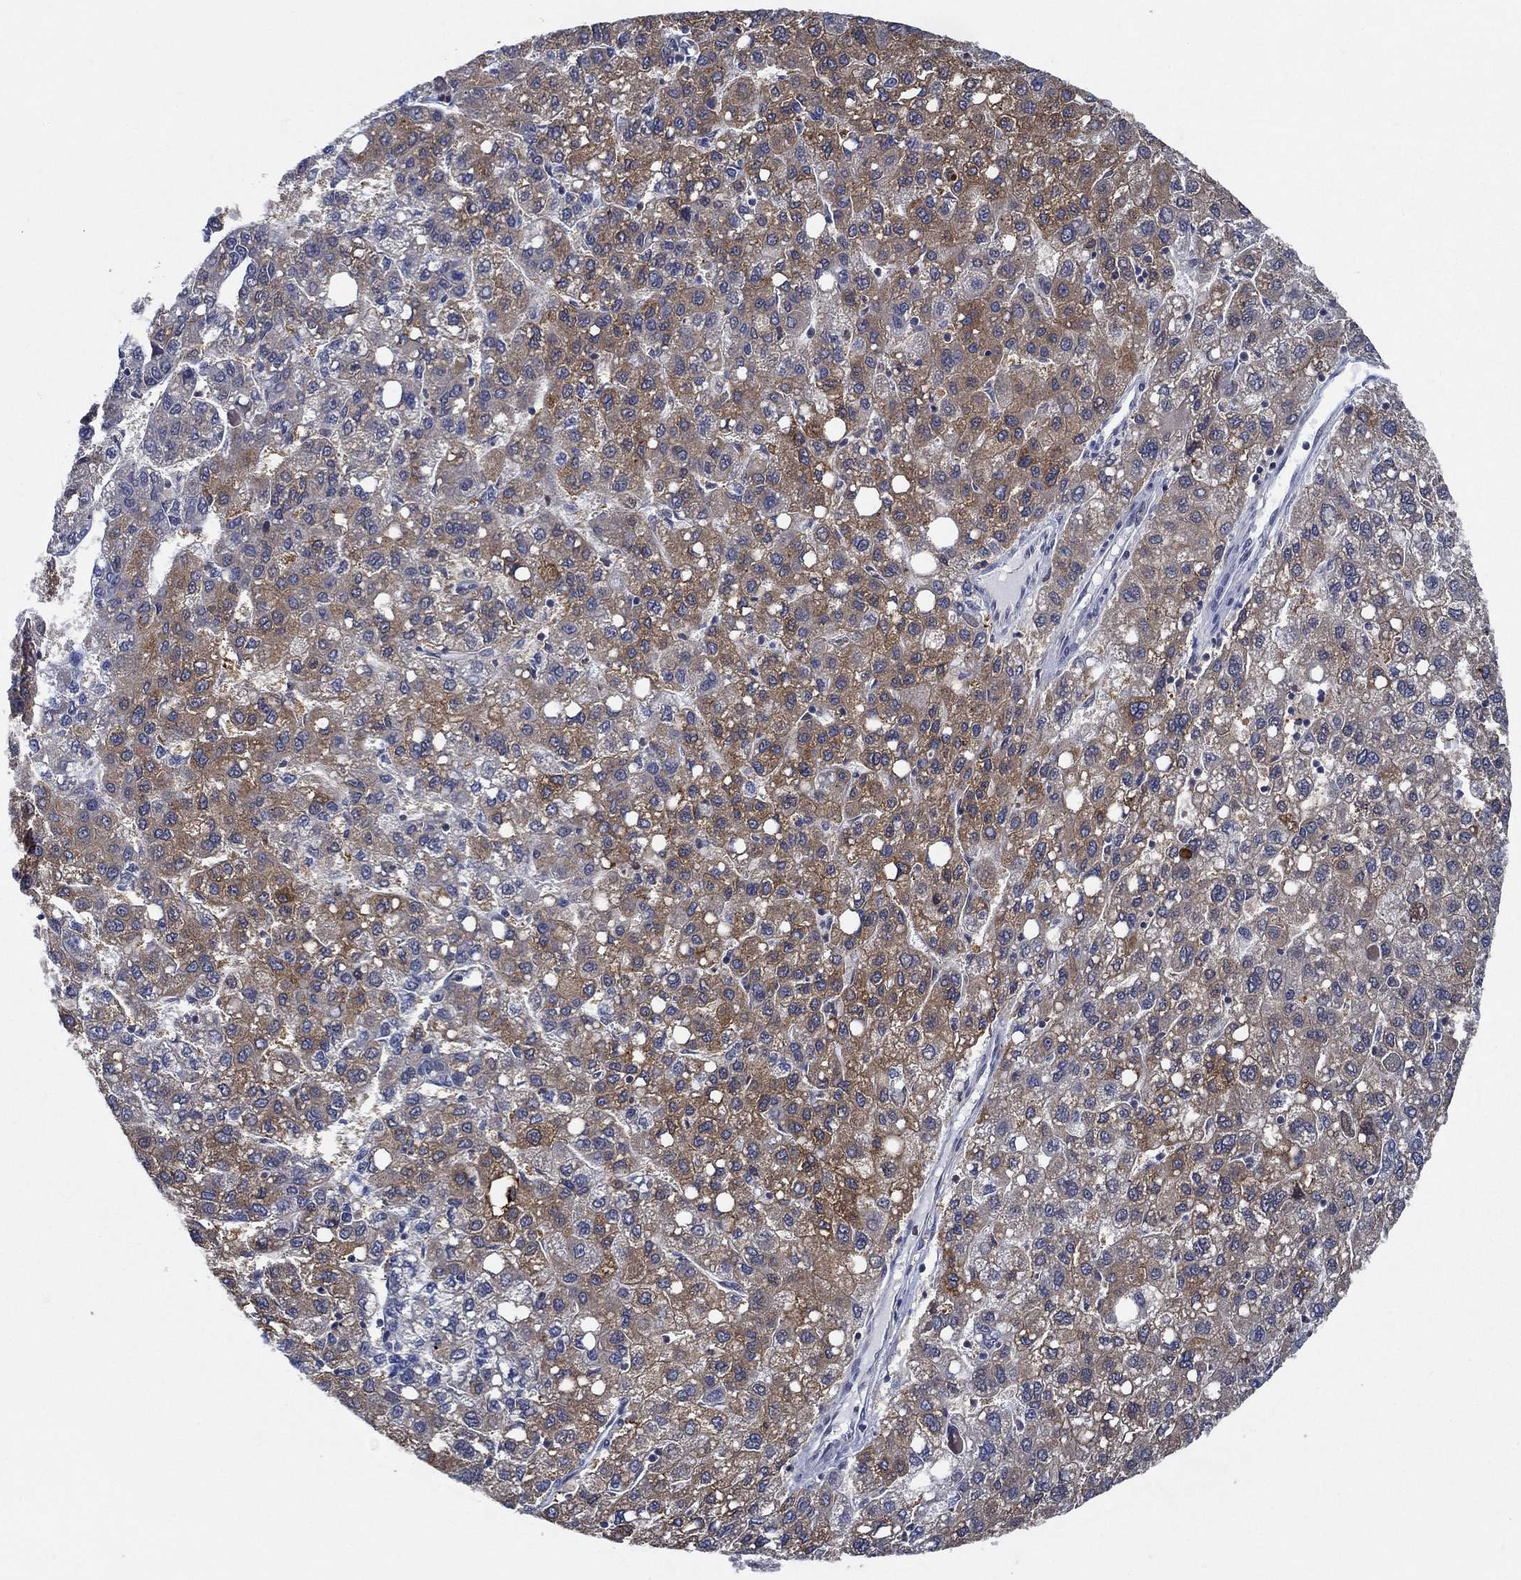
{"staining": {"intensity": "strong", "quantity": "25%-75%", "location": "cytoplasmic/membranous"}, "tissue": "liver cancer", "cell_type": "Tumor cells", "image_type": "cancer", "snomed": [{"axis": "morphology", "description": "Carcinoma, Hepatocellular, NOS"}, {"axis": "topography", "description": "Liver"}], "caption": "Protein analysis of liver hepatocellular carcinoma tissue reveals strong cytoplasmic/membranous expression in about 25%-75% of tumor cells.", "gene": "DACT1", "patient": {"sex": "female", "age": 82}}